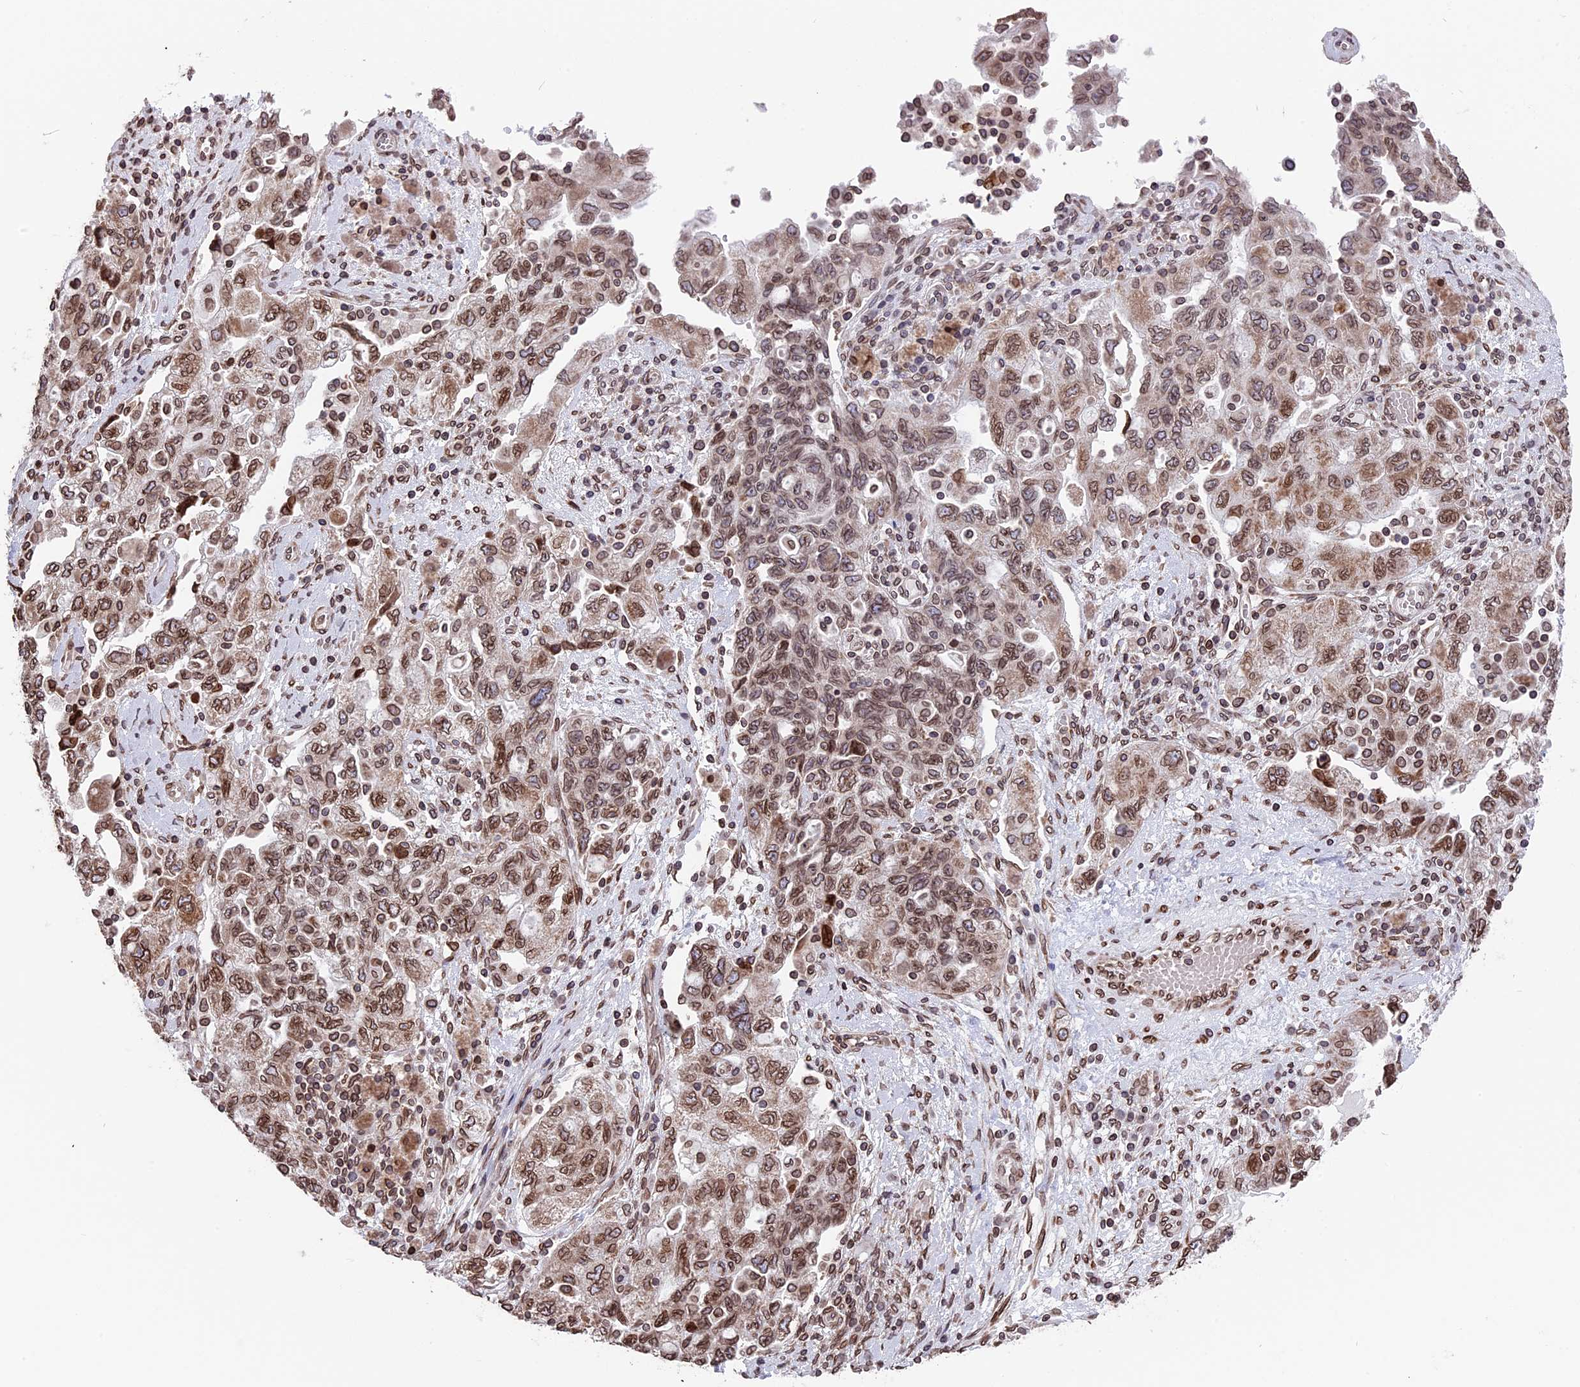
{"staining": {"intensity": "moderate", "quantity": ">75%", "location": "cytoplasmic/membranous,nuclear"}, "tissue": "ovarian cancer", "cell_type": "Tumor cells", "image_type": "cancer", "snomed": [{"axis": "morphology", "description": "Carcinoma, NOS"}, {"axis": "morphology", "description": "Cystadenocarcinoma, serous, NOS"}, {"axis": "topography", "description": "Ovary"}], "caption": "This is a micrograph of IHC staining of ovarian carcinoma, which shows moderate staining in the cytoplasmic/membranous and nuclear of tumor cells.", "gene": "PTCHD4", "patient": {"sex": "female", "age": 69}}